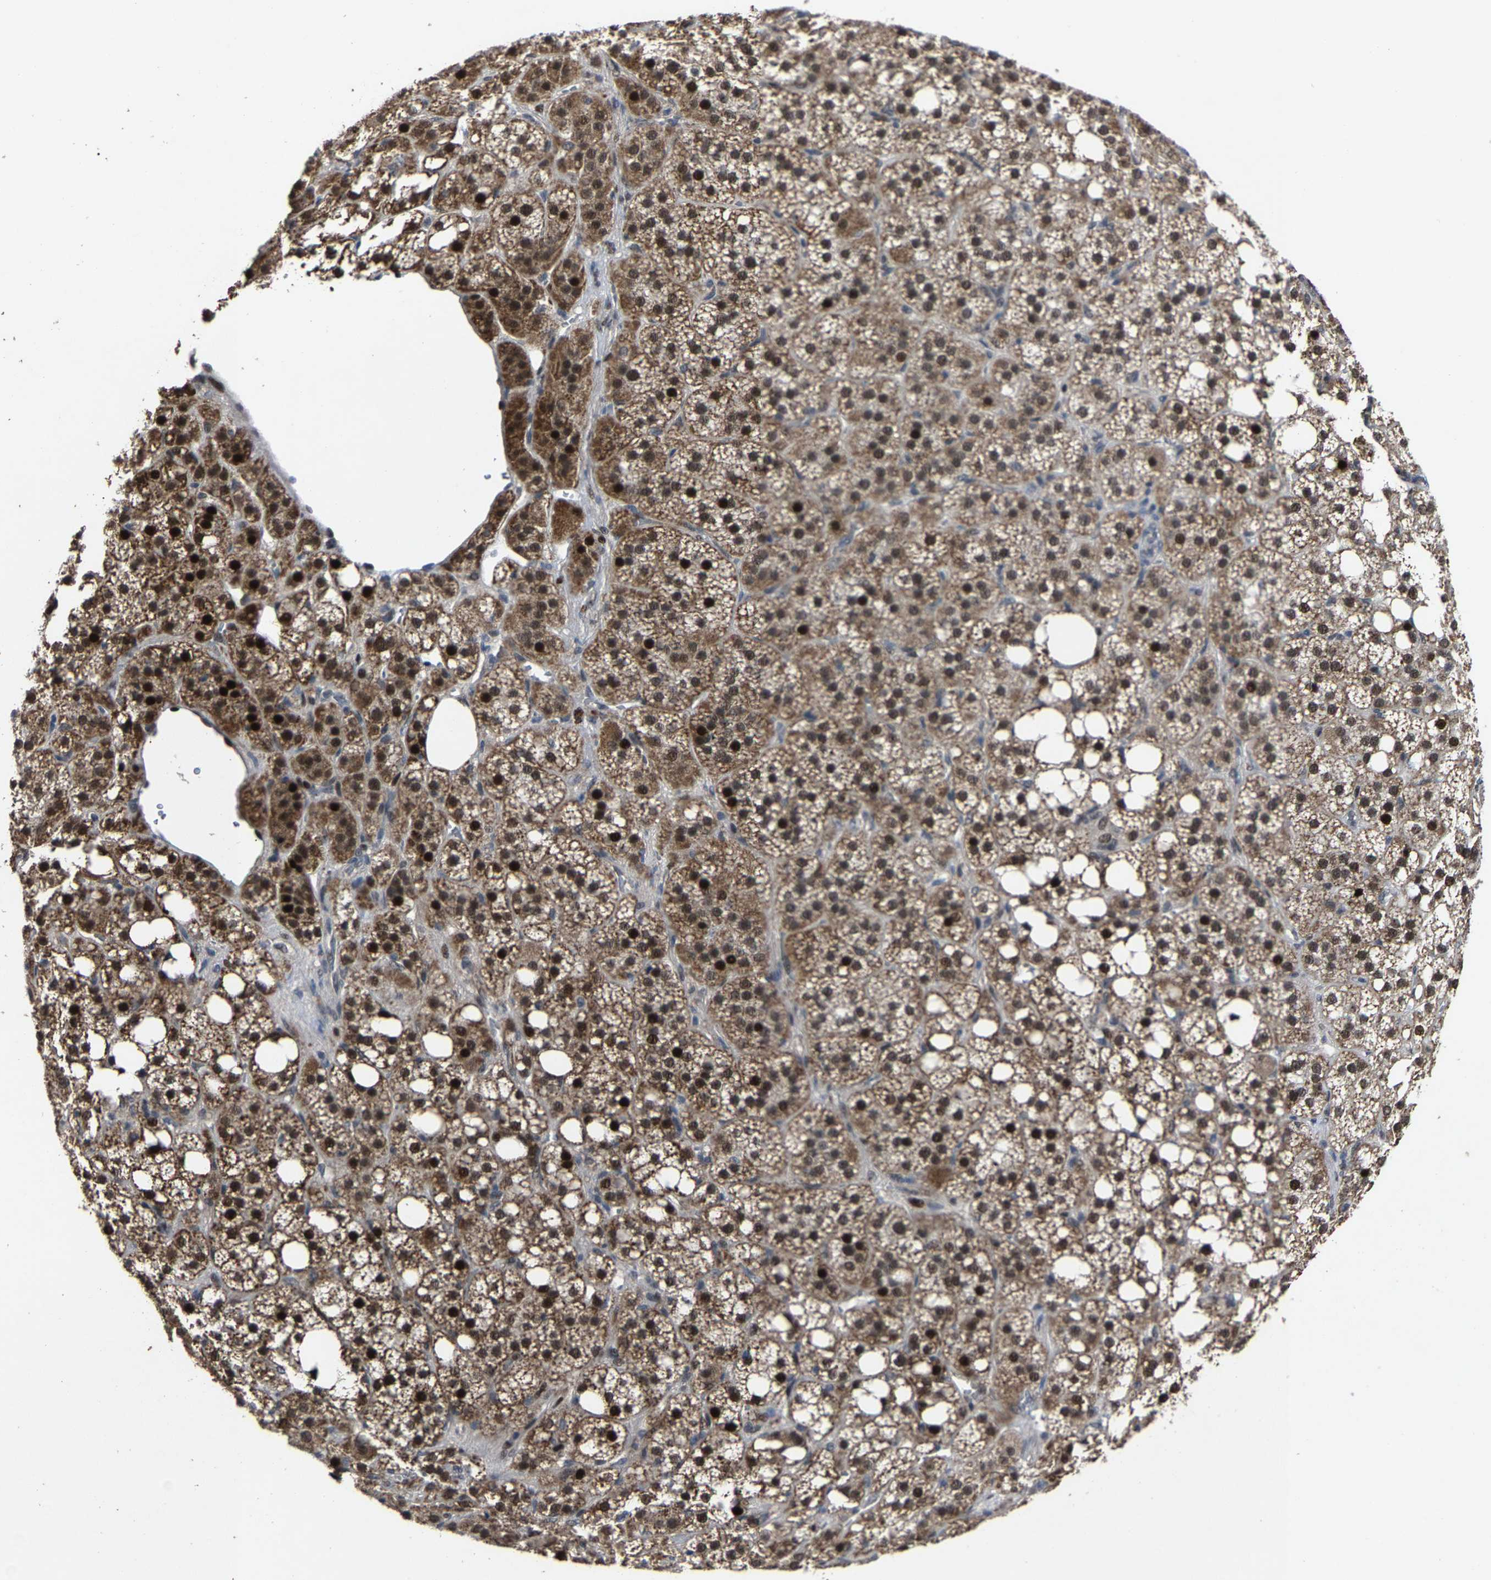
{"staining": {"intensity": "strong", "quantity": ">75%", "location": "cytoplasmic/membranous,nuclear"}, "tissue": "adrenal gland", "cell_type": "Glandular cells", "image_type": "normal", "snomed": [{"axis": "morphology", "description": "Normal tissue, NOS"}, {"axis": "topography", "description": "Adrenal gland"}], "caption": "Protein analysis of normal adrenal gland displays strong cytoplasmic/membranous,nuclear positivity in about >75% of glandular cells.", "gene": "LSM8", "patient": {"sex": "female", "age": 59}}